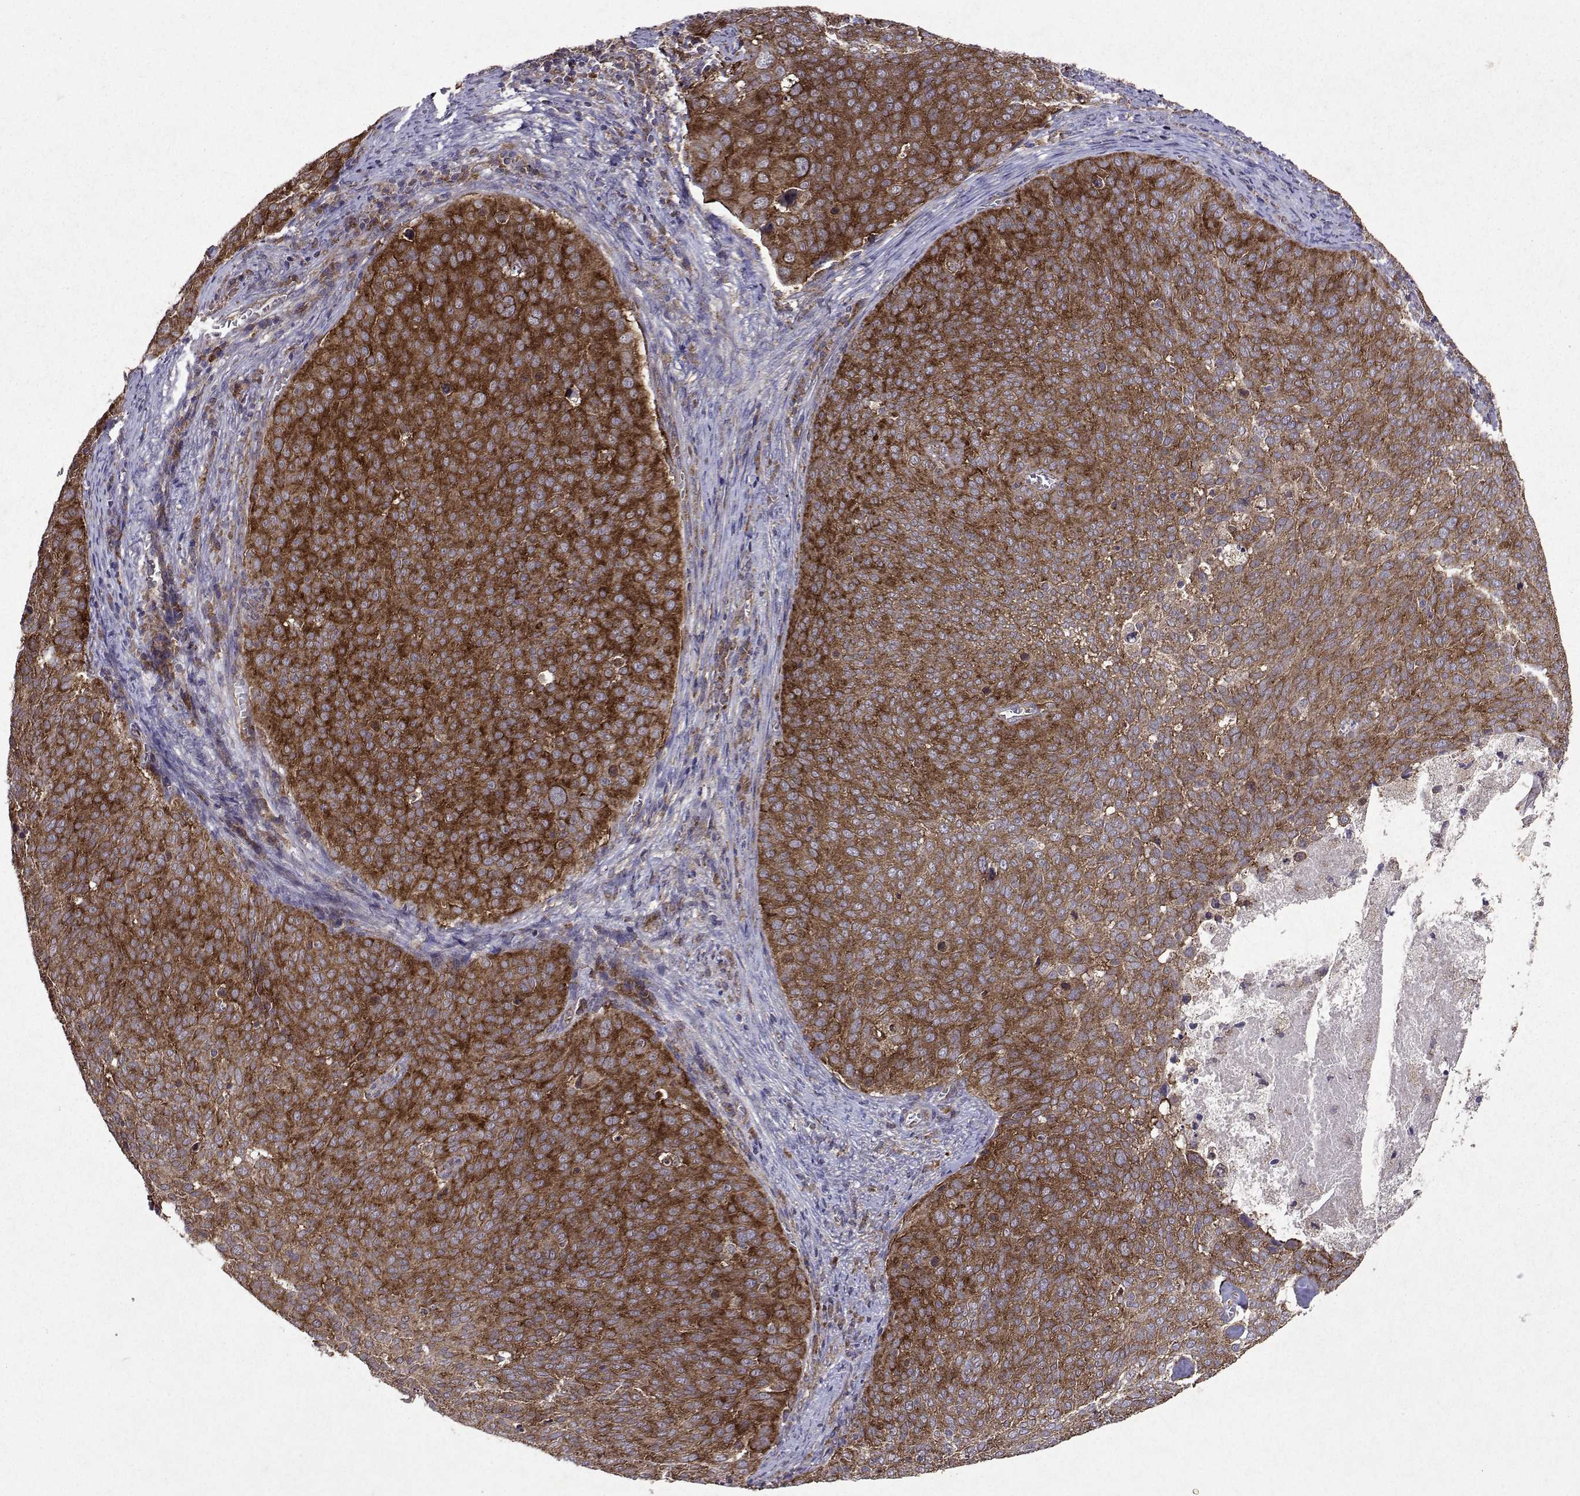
{"staining": {"intensity": "strong", "quantity": ">75%", "location": "cytoplasmic/membranous"}, "tissue": "cervical cancer", "cell_type": "Tumor cells", "image_type": "cancer", "snomed": [{"axis": "morphology", "description": "Squamous cell carcinoma, NOS"}, {"axis": "topography", "description": "Cervix"}], "caption": "Immunohistochemical staining of squamous cell carcinoma (cervical) exhibits high levels of strong cytoplasmic/membranous protein expression in about >75% of tumor cells.", "gene": "TARBP2", "patient": {"sex": "female", "age": 39}}